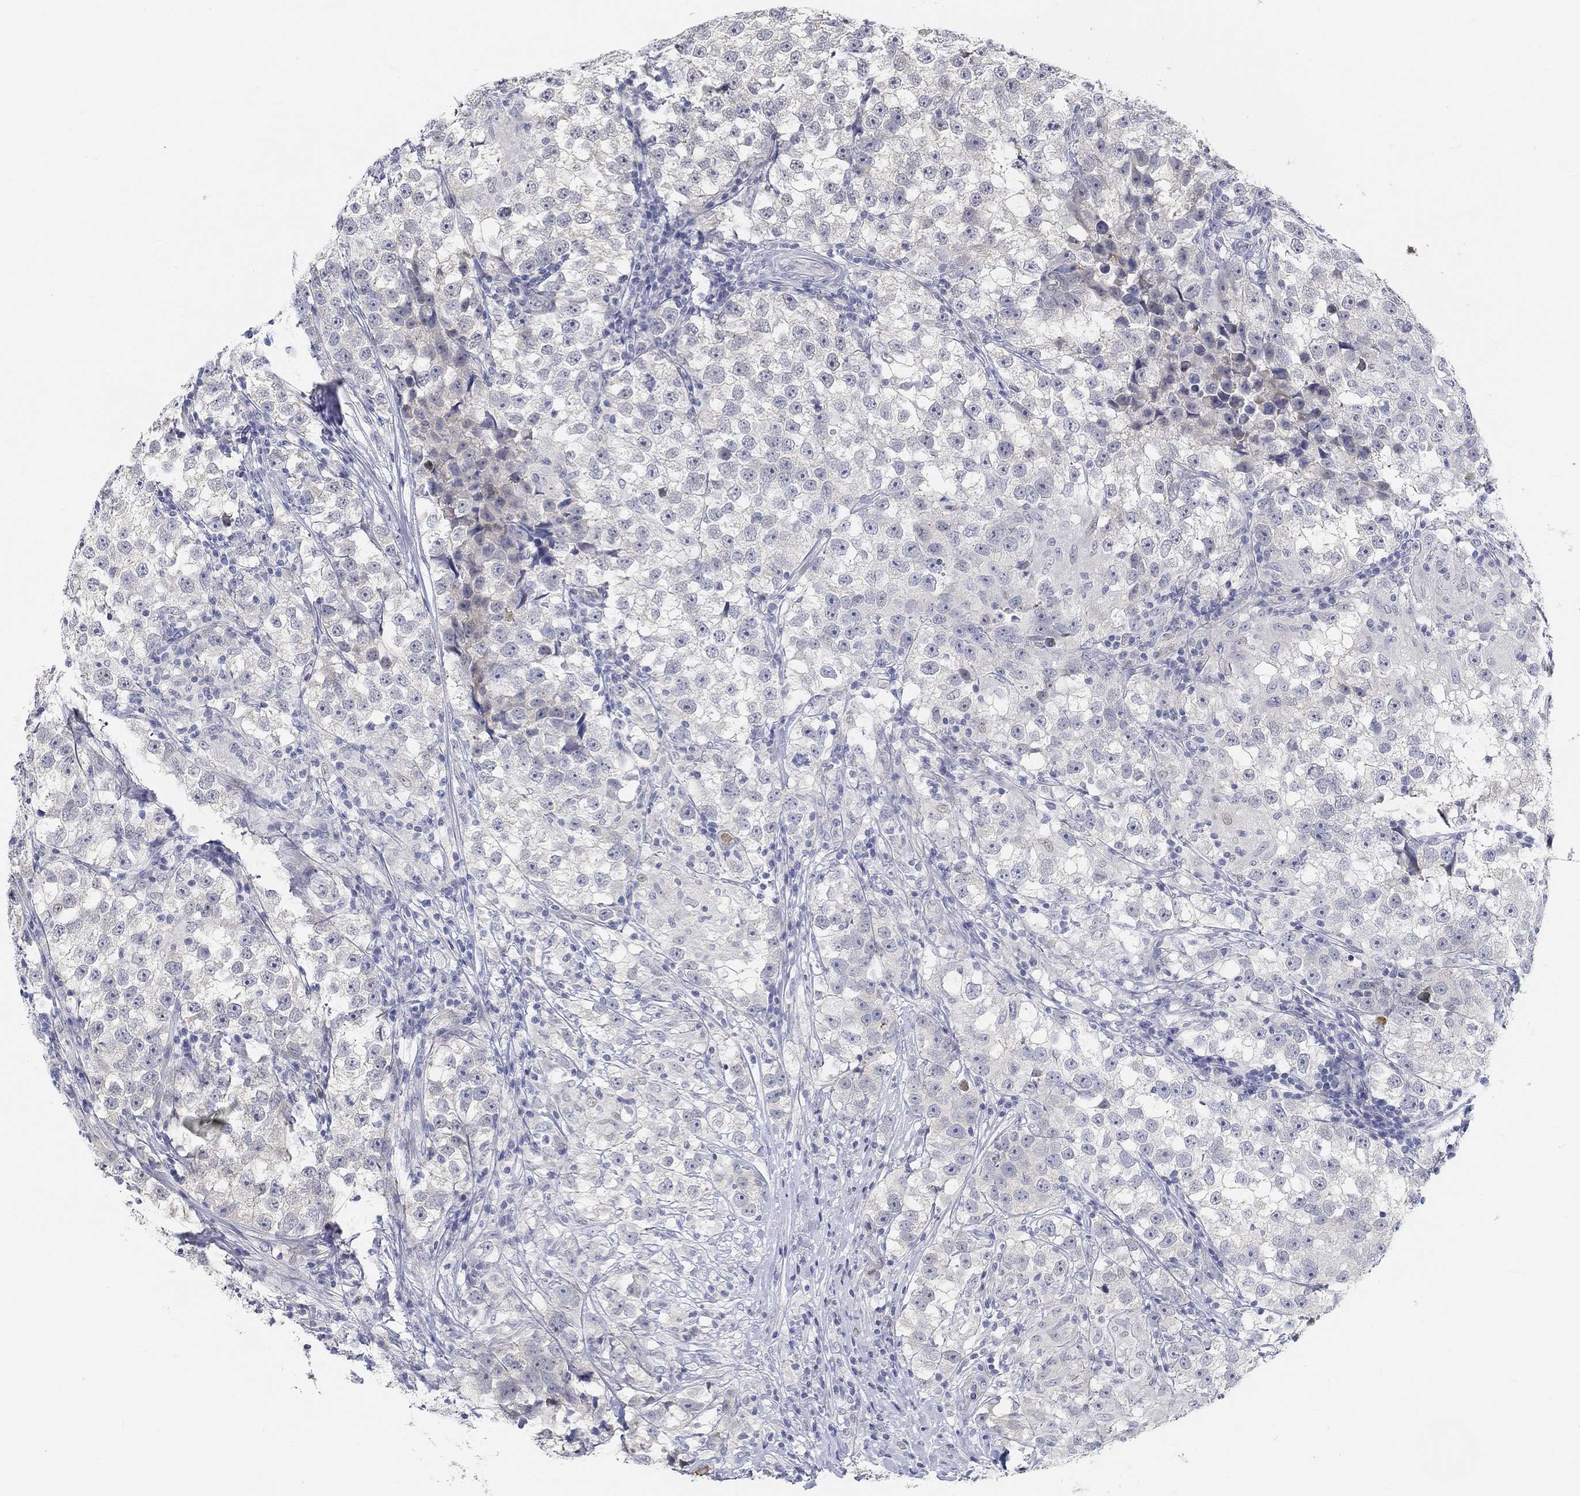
{"staining": {"intensity": "negative", "quantity": "none", "location": "none"}, "tissue": "testis cancer", "cell_type": "Tumor cells", "image_type": "cancer", "snomed": [{"axis": "morphology", "description": "Seminoma, NOS"}, {"axis": "topography", "description": "Testis"}], "caption": "Testis seminoma was stained to show a protein in brown. There is no significant expression in tumor cells.", "gene": "SNTG2", "patient": {"sex": "male", "age": 46}}